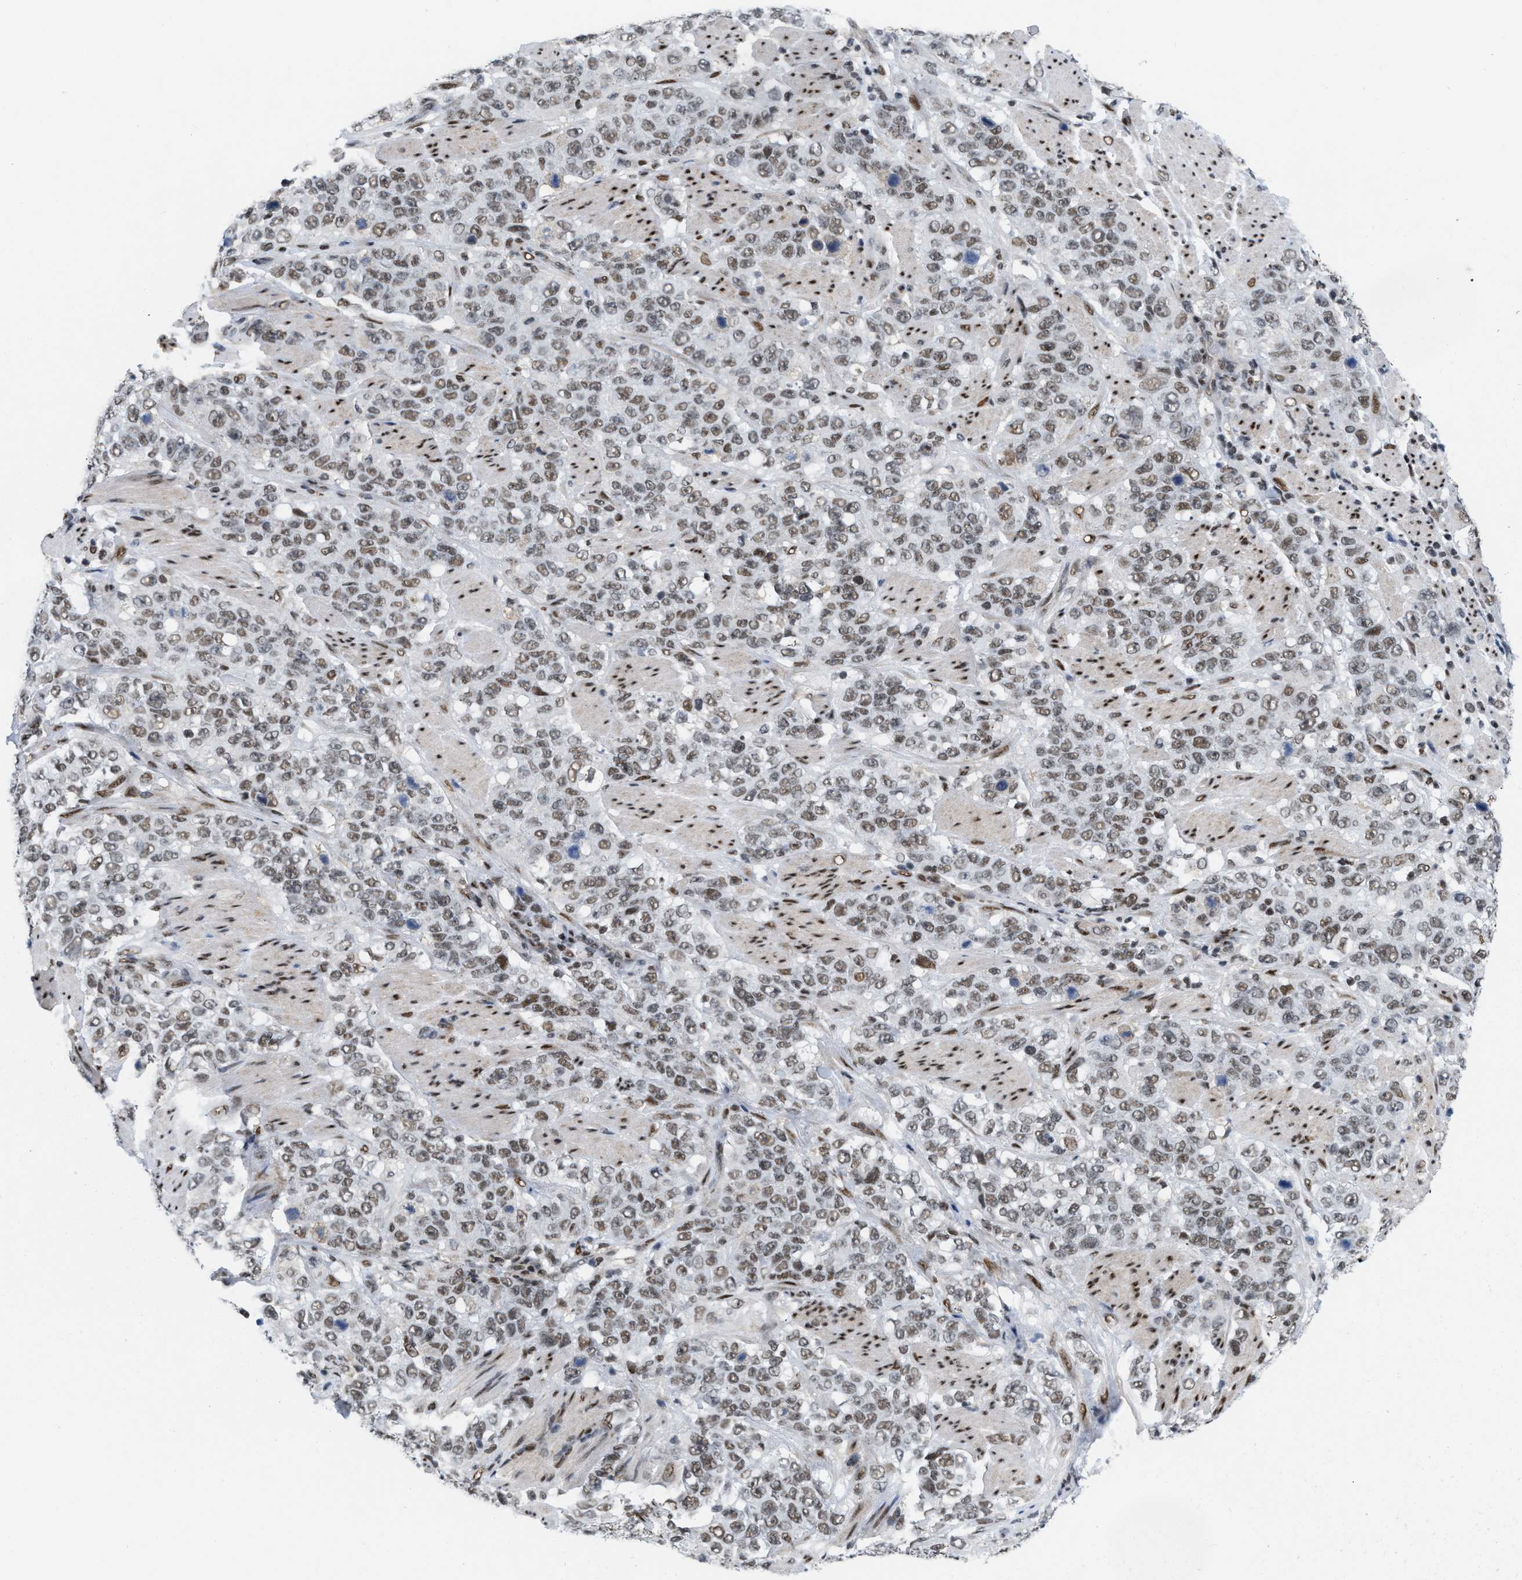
{"staining": {"intensity": "weak", "quantity": ">75%", "location": "nuclear"}, "tissue": "stomach cancer", "cell_type": "Tumor cells", "image_type": "cancer", "snomed": [{"axis": "morphology", "description": "Adenocarcinoma, NOS"}, {"axis": "topography", "description": "Stomach"}], "caption": "About >75% of tumor cells in stomach cancer reveal weak nuclear protein positivity as visualized by brown immunohistochemical staining.", "gene": "MIER1", "patient": {"sex": "male", "age": 48}}